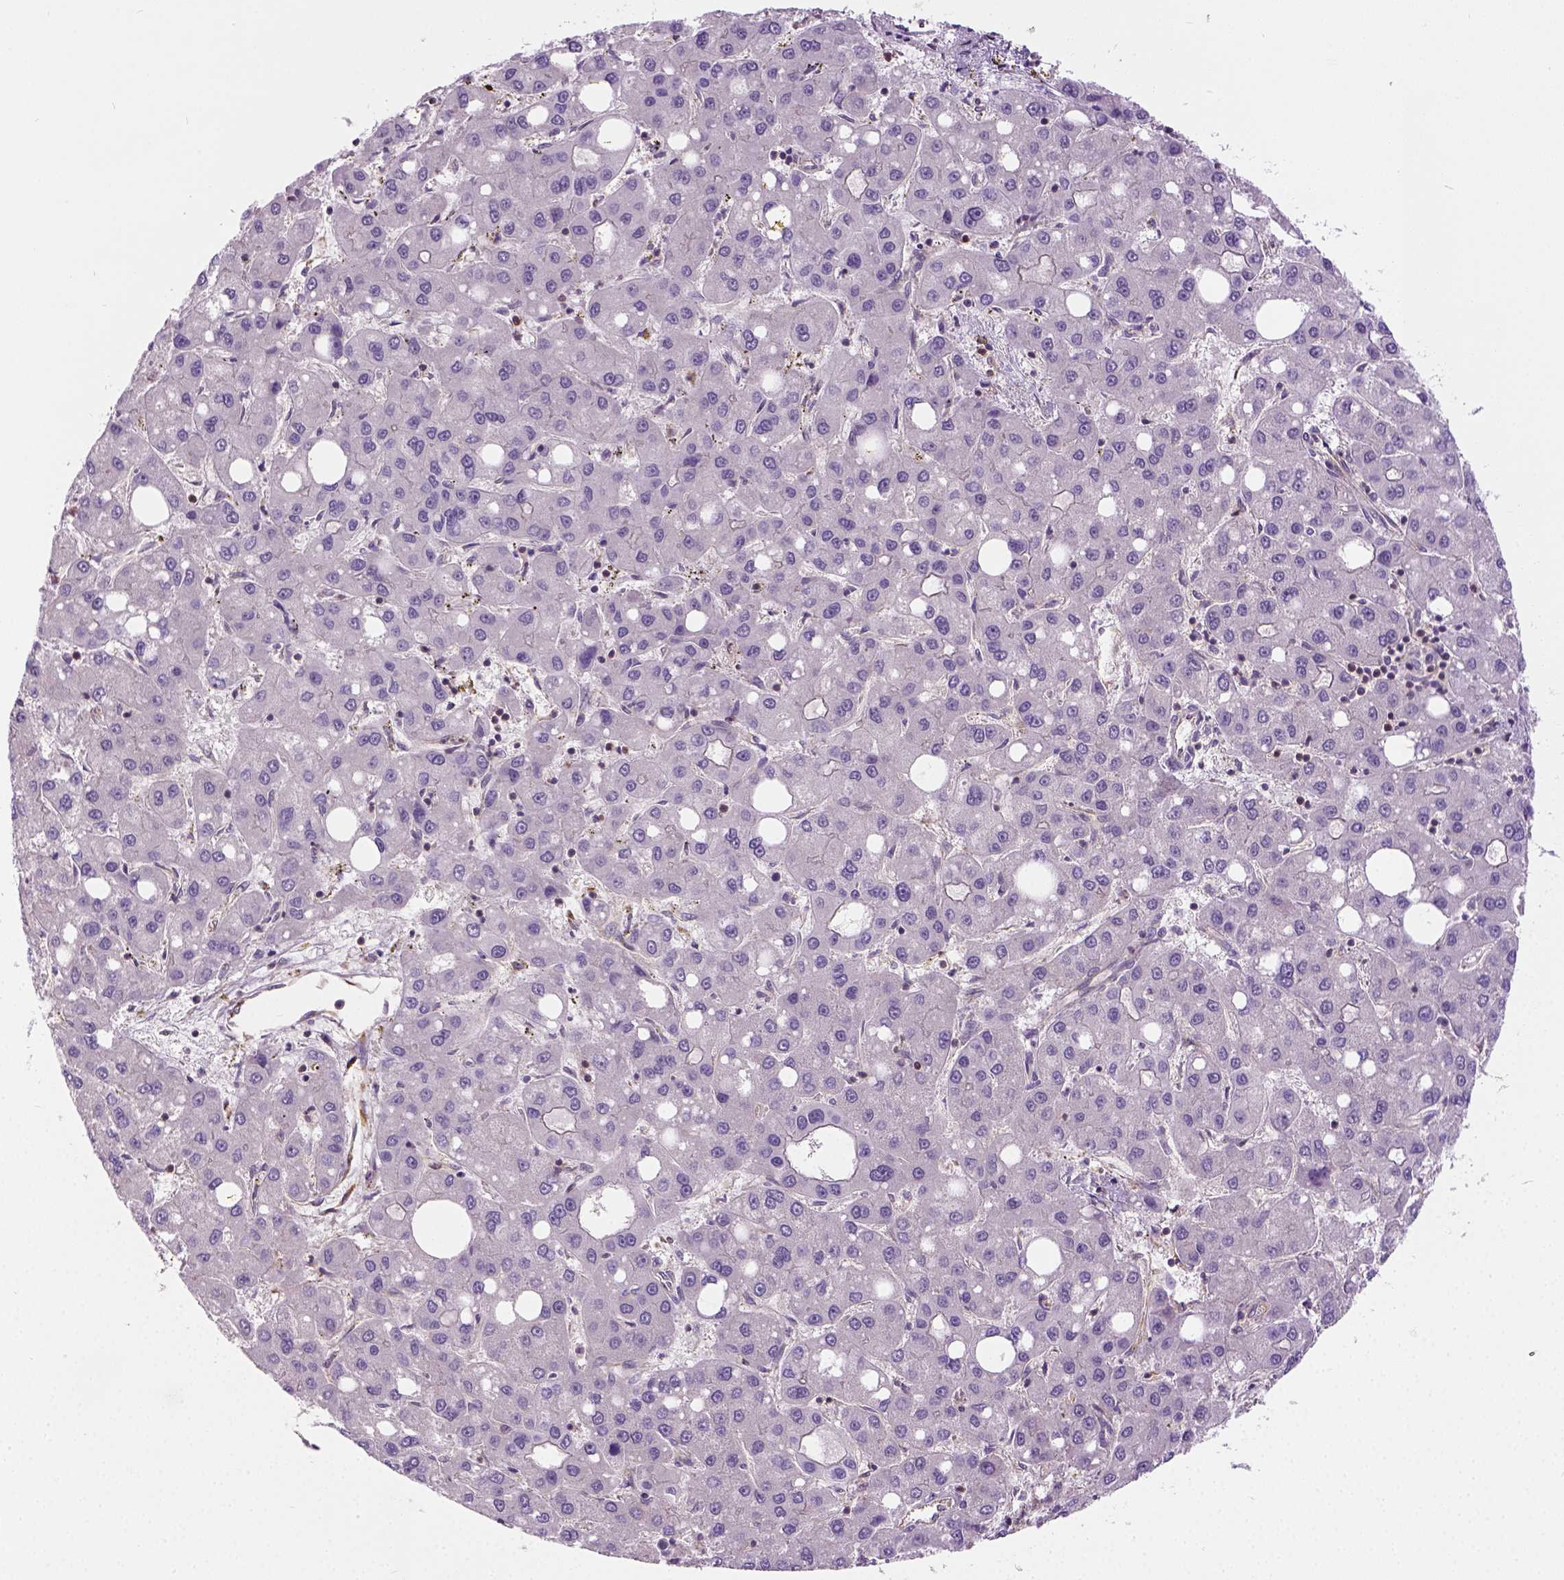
{"staining": {"intensity": "weak", "quantity": "25%-75%", "location": "cytoplasmic/membranous"}, "tissue": "liver cancer", "cell_type": "Tumor cells", "image_type": "cancer", "snomed": [{"axis": "morphology", "description": "Carcinoma, Hepatocellular, NOS"}, {"axis": "topography", "description": "Liver"}], "caption": "IHC (DAB) staining of human liver cancer (hepatocellular carcinoma) exhibits weak cytoplasmic/membranous protein staining in about 25%-75% of tumor cells. Using DAB (3,3'-diaminobenzidine) (brown) and hematoxylin (blue) stains, captured at high magnification using brightfield microscopy.", "gene": "CRACR2A", "patient": {"sex": "male", "age": 73}}